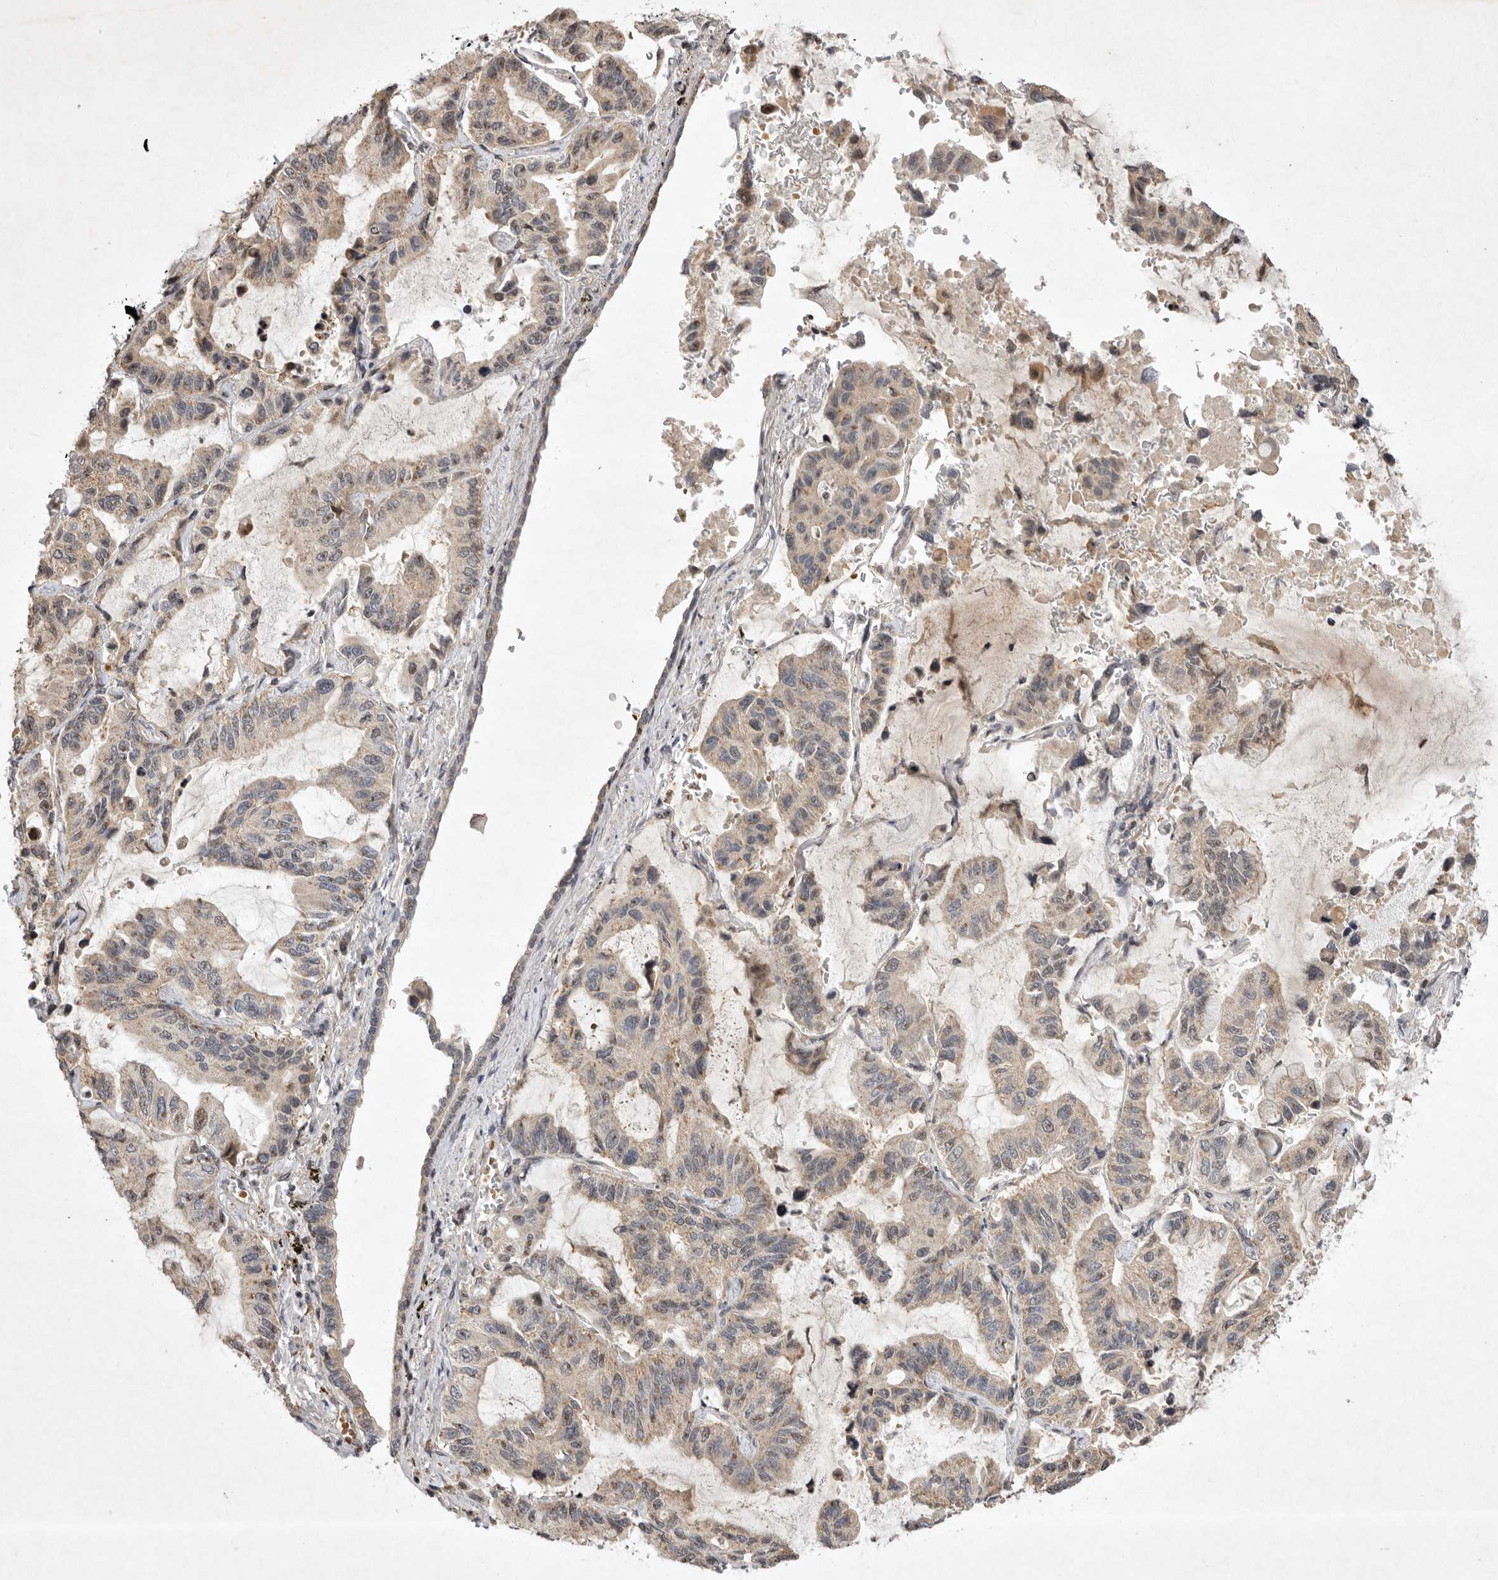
{"staining": {"intensity": "weak", "quantity": "<25%", "location": "nuclear"}, "tissue": "lung cancer", "cell_type": "Tumor cells", "image_type": "cancer", "snomed": [{"axis": "morphology", "description": "Adenocarcinoma, NOS"}, {"axis": "topography", "description": "Lung"}], "caption": "IHC image of human lung adenocarcinoma stained for a protein (brown), which demonstrates no expression in tumor cells.", "gene": "EIF2AK1", "patient": {"sex": "male", "age": 64}}